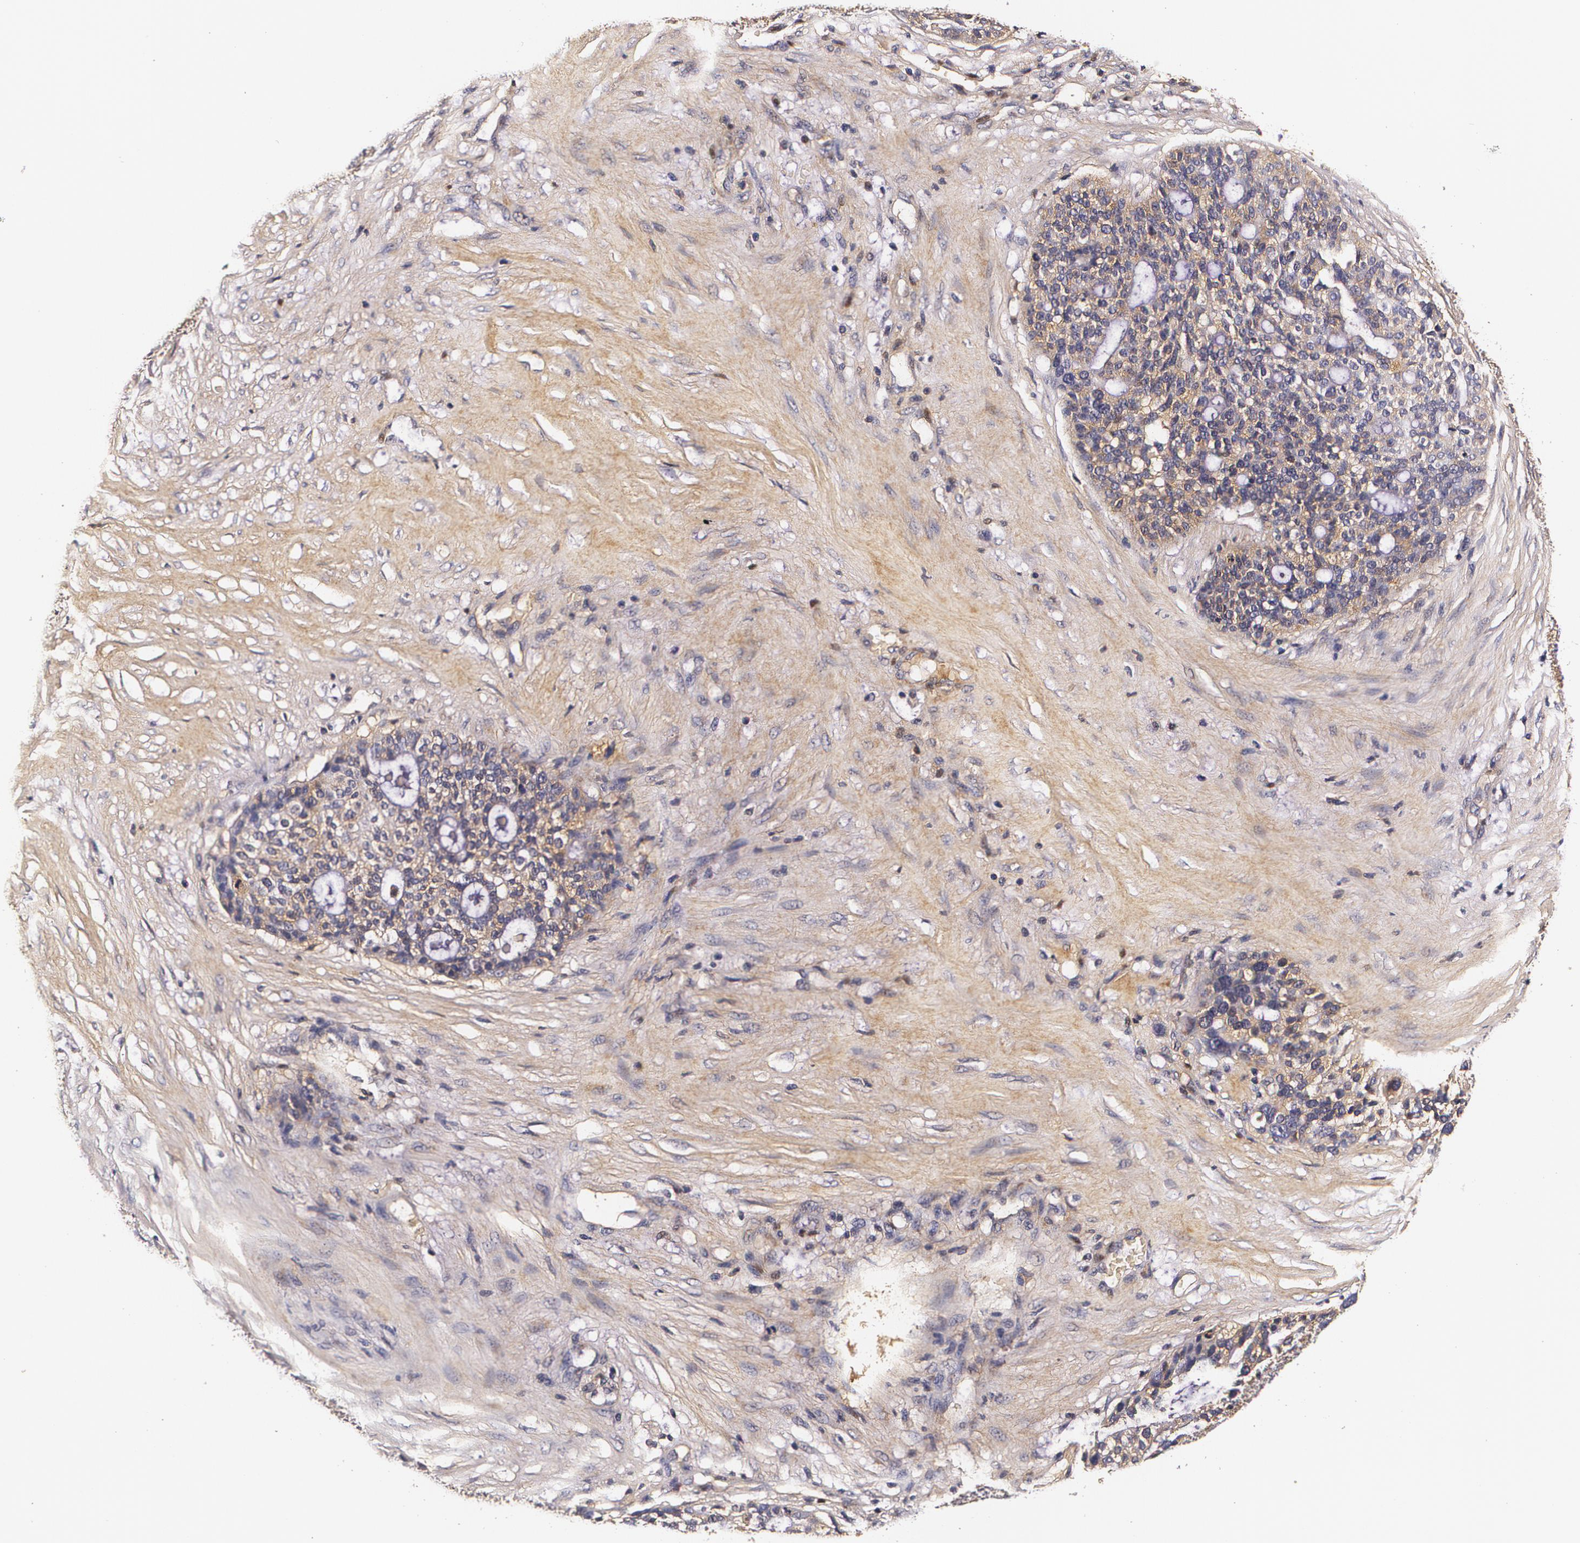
{"staining": {"intensity": "moderate", "quantity": "25%-75%", "location": "cytoplasmic/membranous"}, "tissue": "ovarian cancer", "cell_type": "Tumor cells", "image_type": "cancer", "snomed": [{"axis": "morphology", "description": "Cystadenocarcinoma, serous, NOS"}, {"axis": "topography", "description": "Ovary"}], "caption": "Moderate cytoplasmic/membranous protein expression is present in about 25%-75% of tumor cells in serous cystadenocarcinoma (ovarian).", "gene": "TTR", "patient": {"sex": "female", "age": 59}}